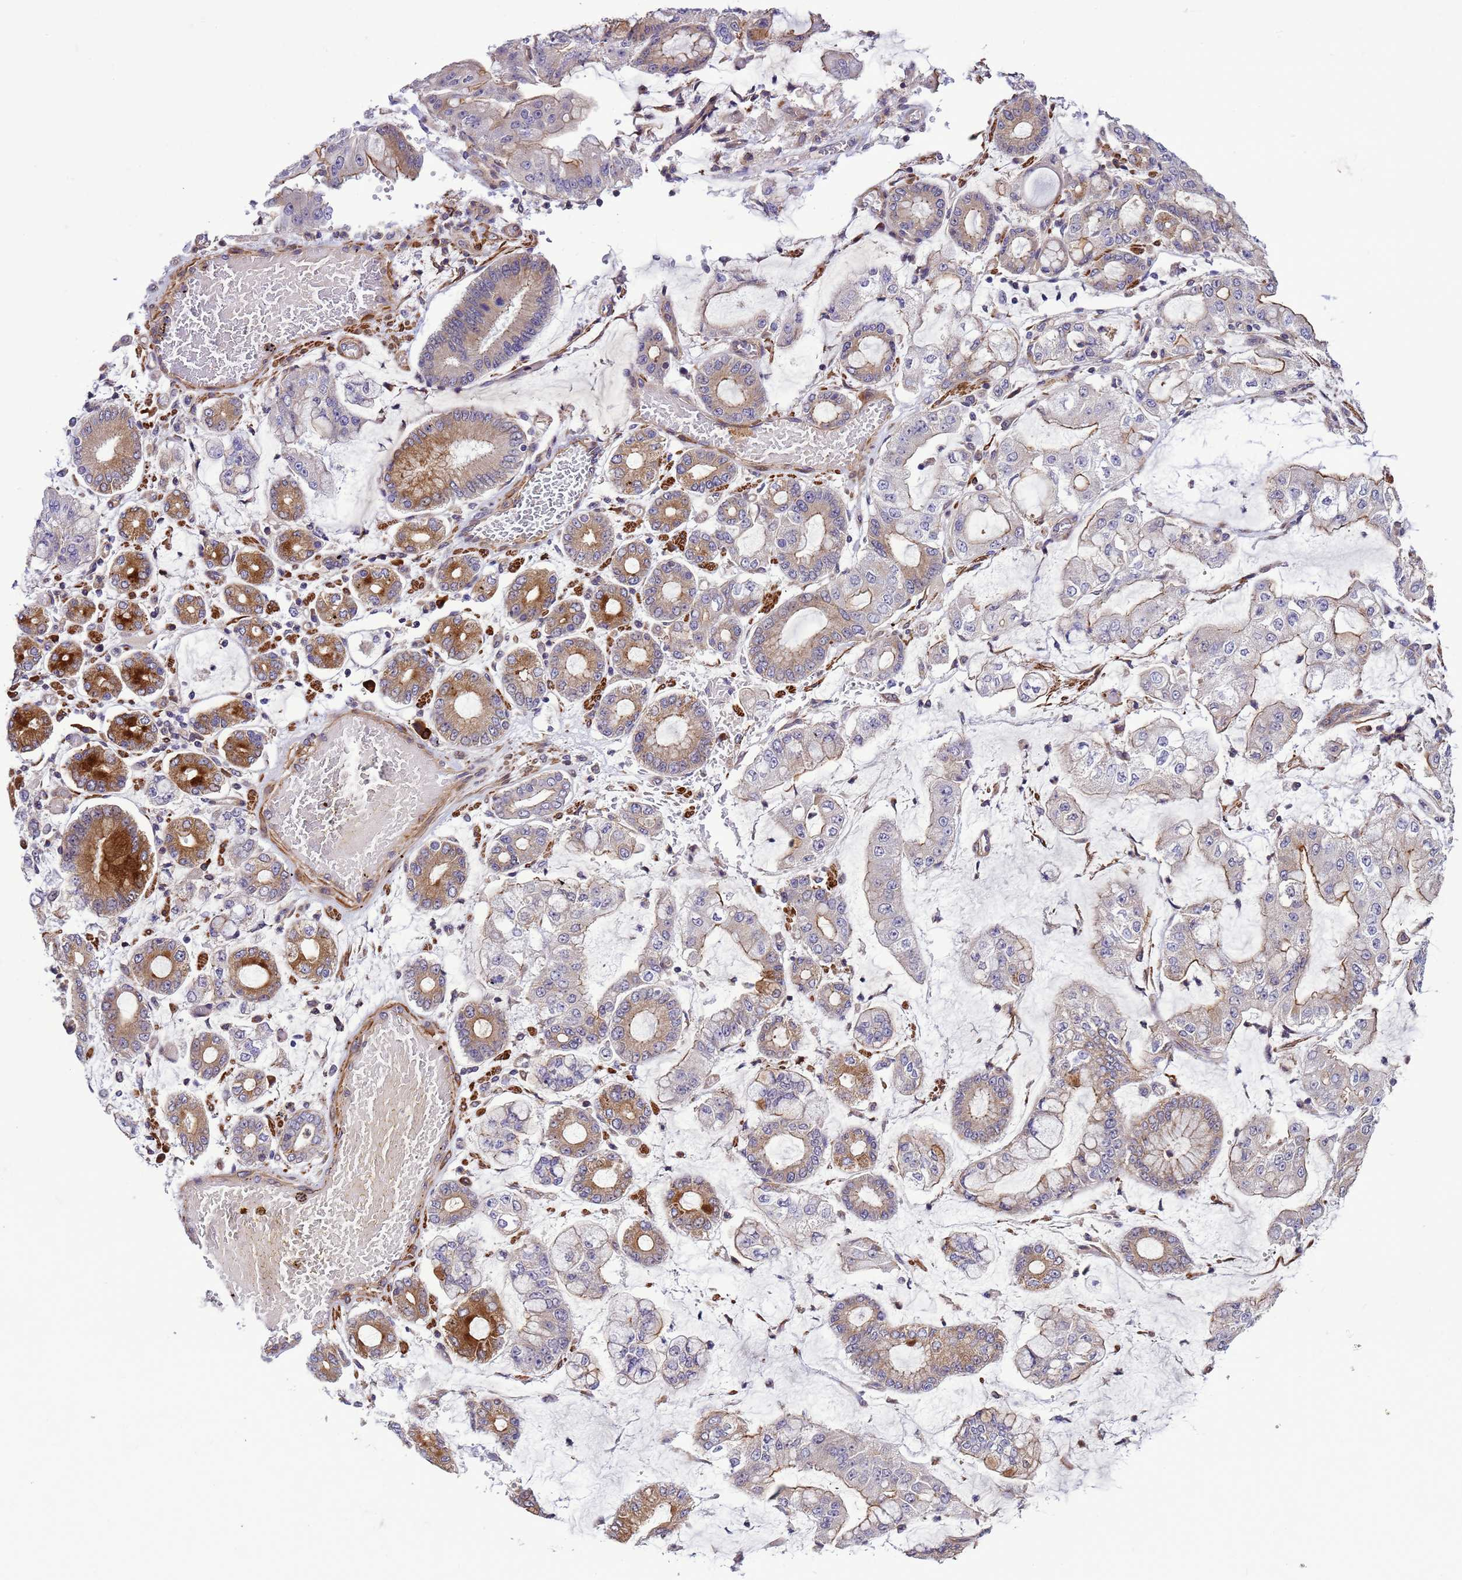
{"staining": {"intensity": "moderate", "quantity": "25%-75%", "location": "cytoplasmic/membranous"}, "tissue": "stomach cancer", "cell_type": "Tumor cells", "image_type": "cancer", "snomed": [{"axis": "morphology", "description": "Adenocarcinoma, NOS"}, {"axis": "topography", "description": "Stomach"}], "caption": "A photomicrograph of adenocarcinoma (stomach) stained for a protein shows moderate cytoplasmic/membranous brown staining in tumor cells.", "gene": "GEN1", "patient": {"sex": "male", "age": 76}}